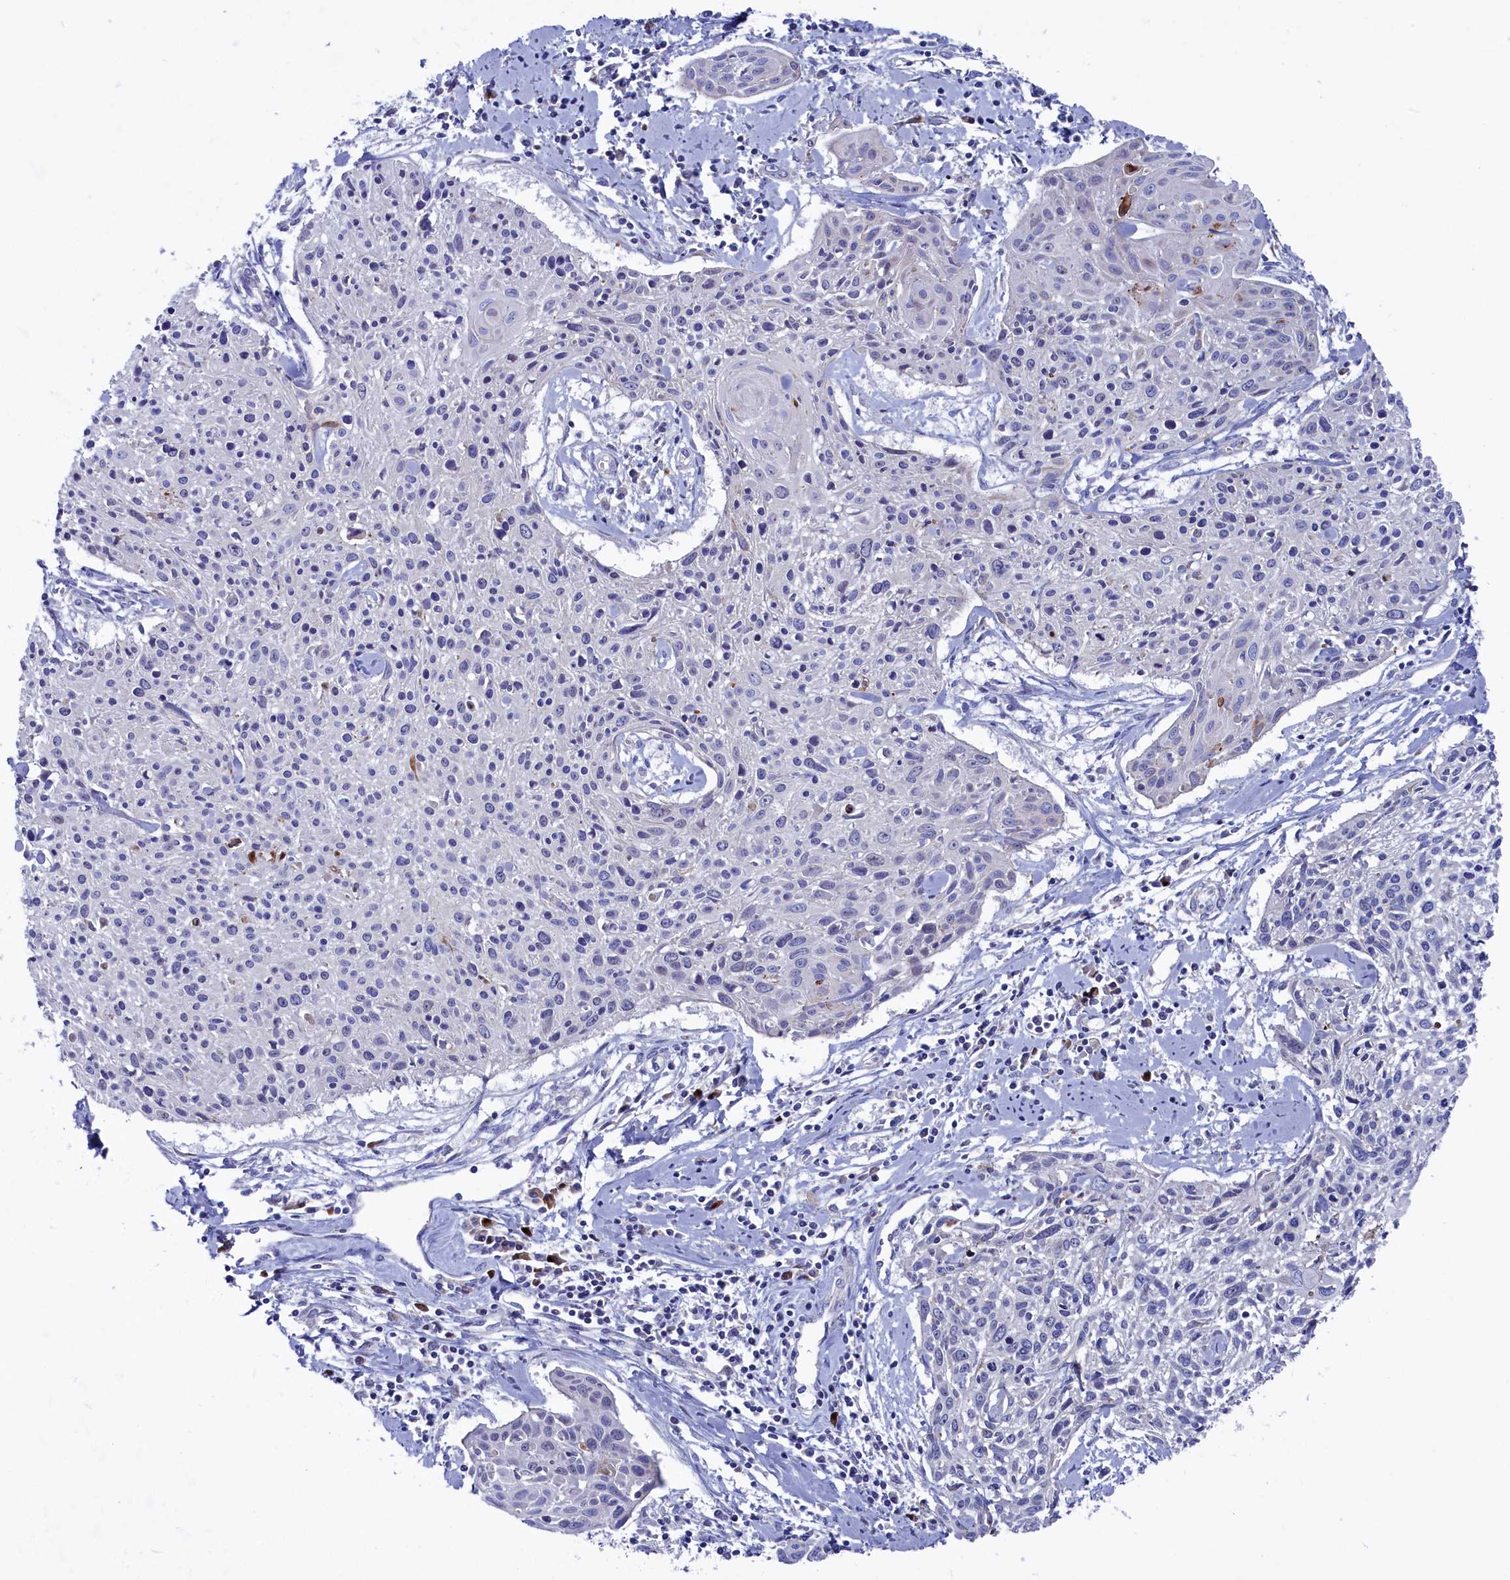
{"staining": {"intensity": "negative", "quantity": "none", "location": "none"}, "tissue": "cervical cancer", "cell_type": "Tumor cells", "image_type": "cancer", "snomed": [{"axis": "morphology", "description": "Squamous cell carcinoma, NOS"}, {"axis": "topography", "description": "Cervix"}], "caption": "This is an IHC photomicrograph of cervical cancer. There is no expression in tumor cells.", "gene": "NUDT7", "patient": {"sex": "female", "age": 51}}